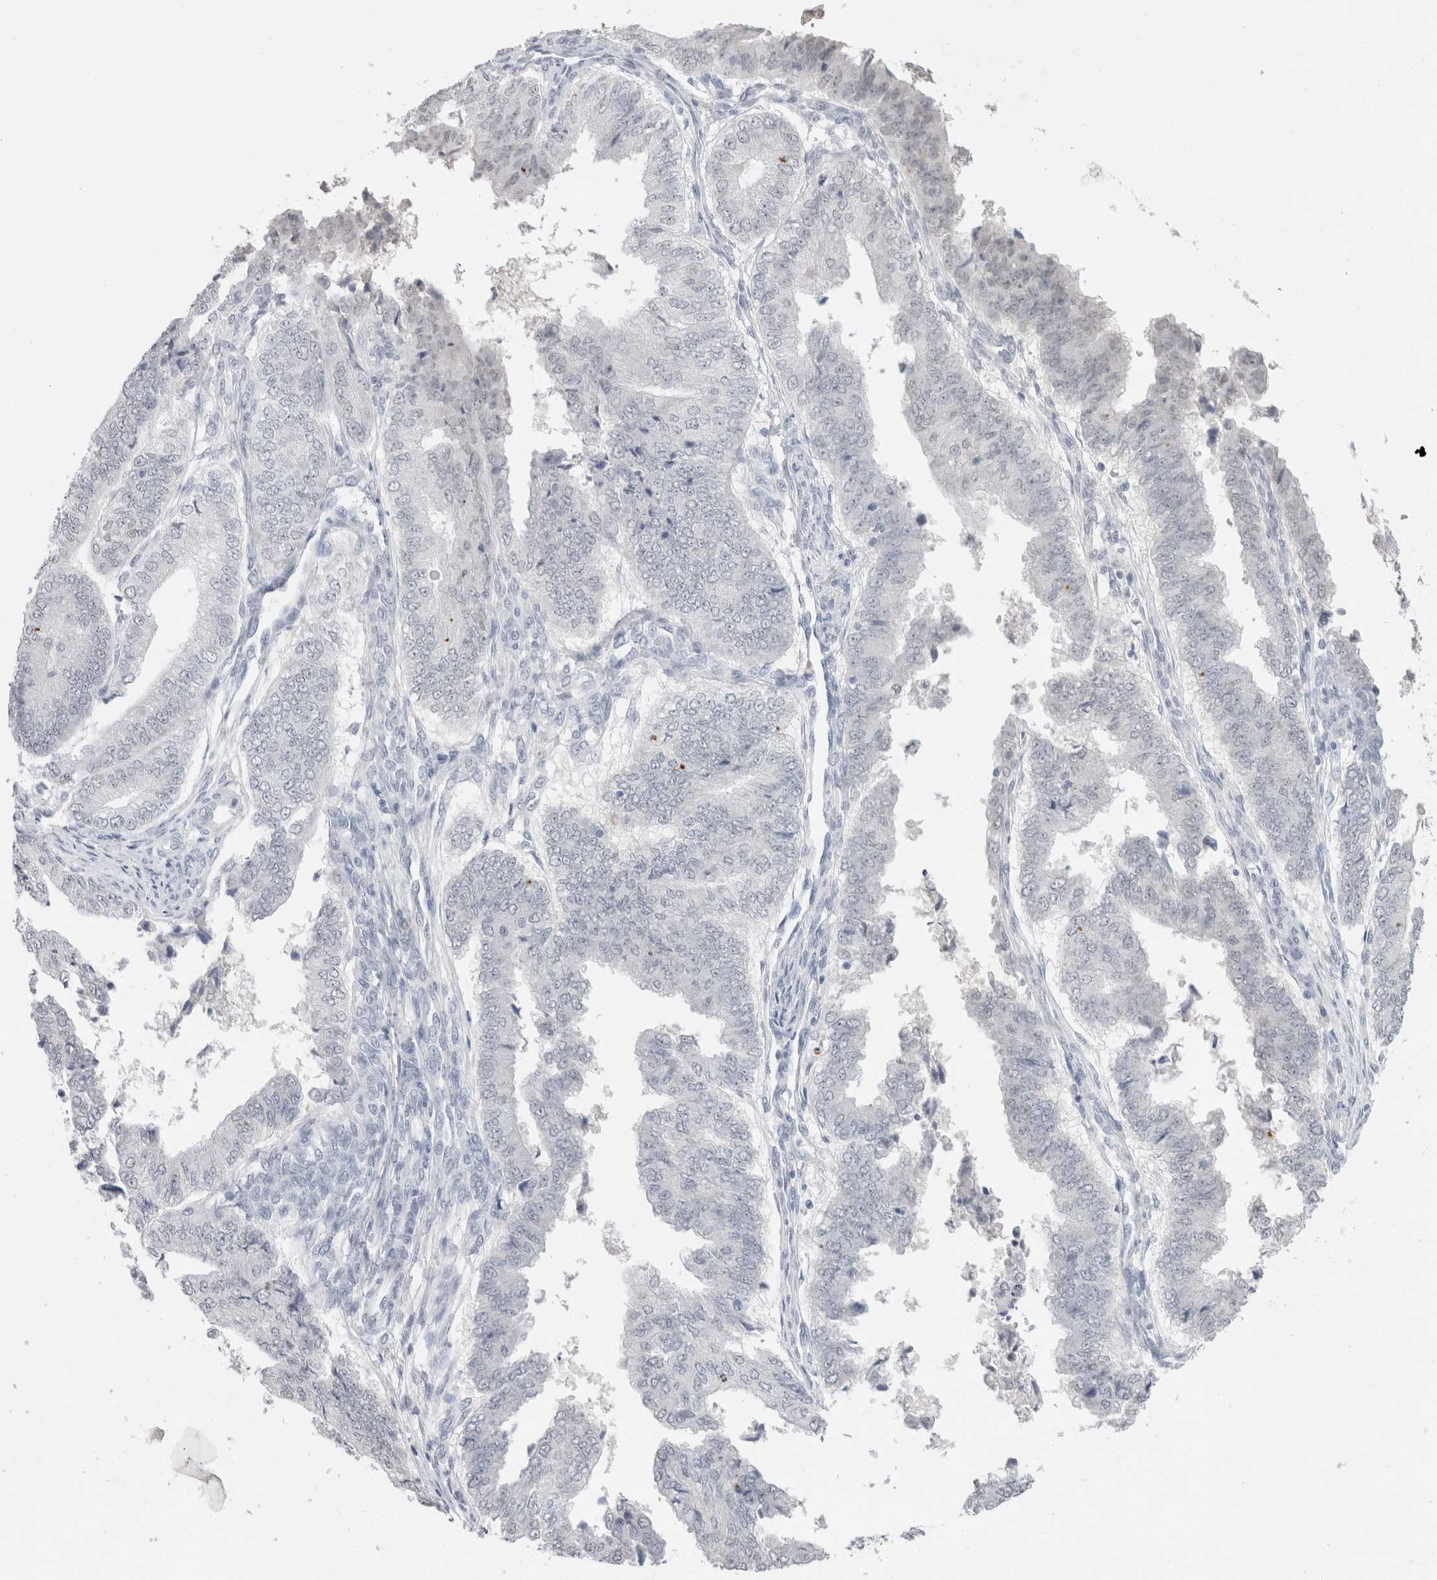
{"staining": {"intensity": "negative", "quantity": "none", "location": "none"}, "tissue": "endometrial cancer", "cell_type": "Tumor cells", "image_type": "cancer", "snomed": [{"axis": "morphology", "description": "Polyp, NOS"}, {"axis": "morphology", "description": "Adenocarcinoma, NOS"}, {"axis": "morphology", "description": "Adenoma, NOS"}, {"axis": "topography", "description": "Endometrium"}], "caption": "An IHC histopathology image of endometrial cancer is shown. There is no staining in tumor cells of endometrial cancer. Nuclei are stained in blue.", "gene": "CADM3", "patient": {"sex": "female", "age": 79}}